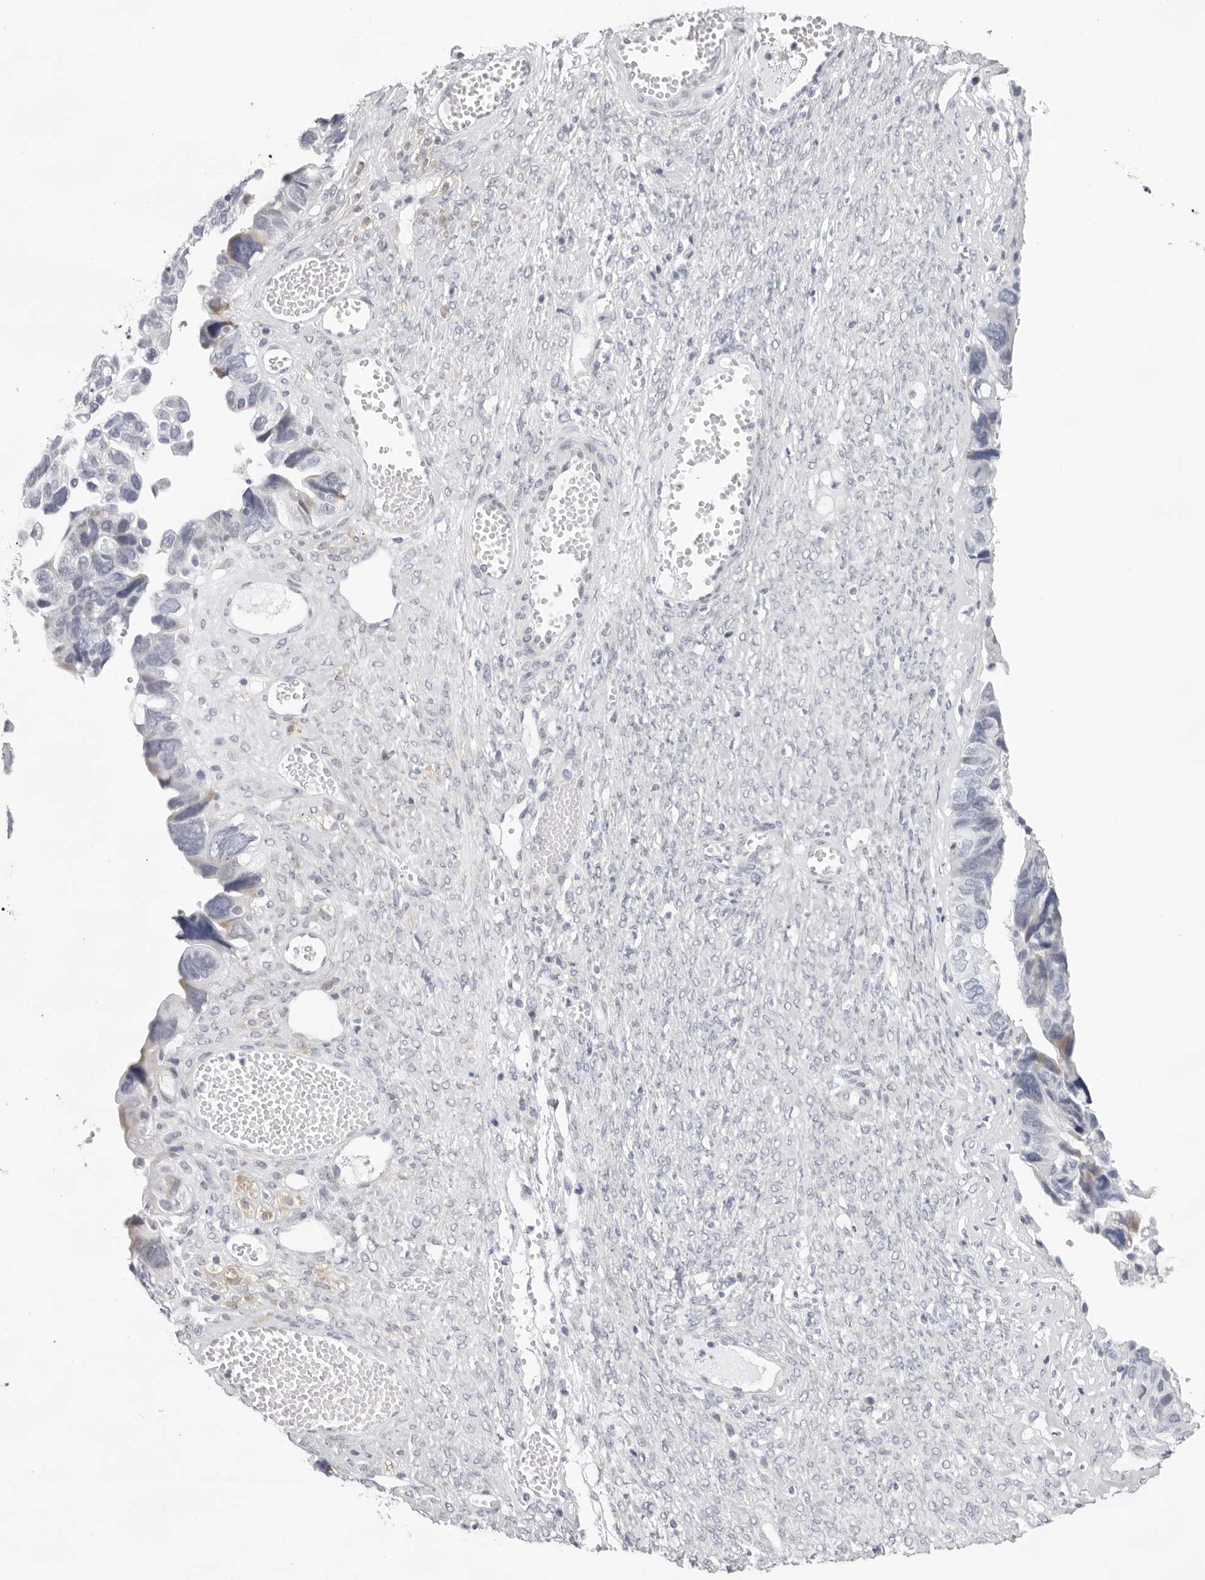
{"staining": {"intensity": "negative", "quantity": "none", "location": "none"}, "tissue": "ovarian cancer", "cell_type": "Tumor cells", "image_type": "cancer", "snomed": [{"axis": "morphology", "description": "Cystadenocarcinoma, serous, NOS"}, {"axis": "topography", "description": "Ovary"}], "caption": "Tumor cells are negative for protein expression in human ovarian cancer (serous cystadenocarcinoma).", "gene": "SMIM2", "patient": {"sex": "female", "age": 79}}